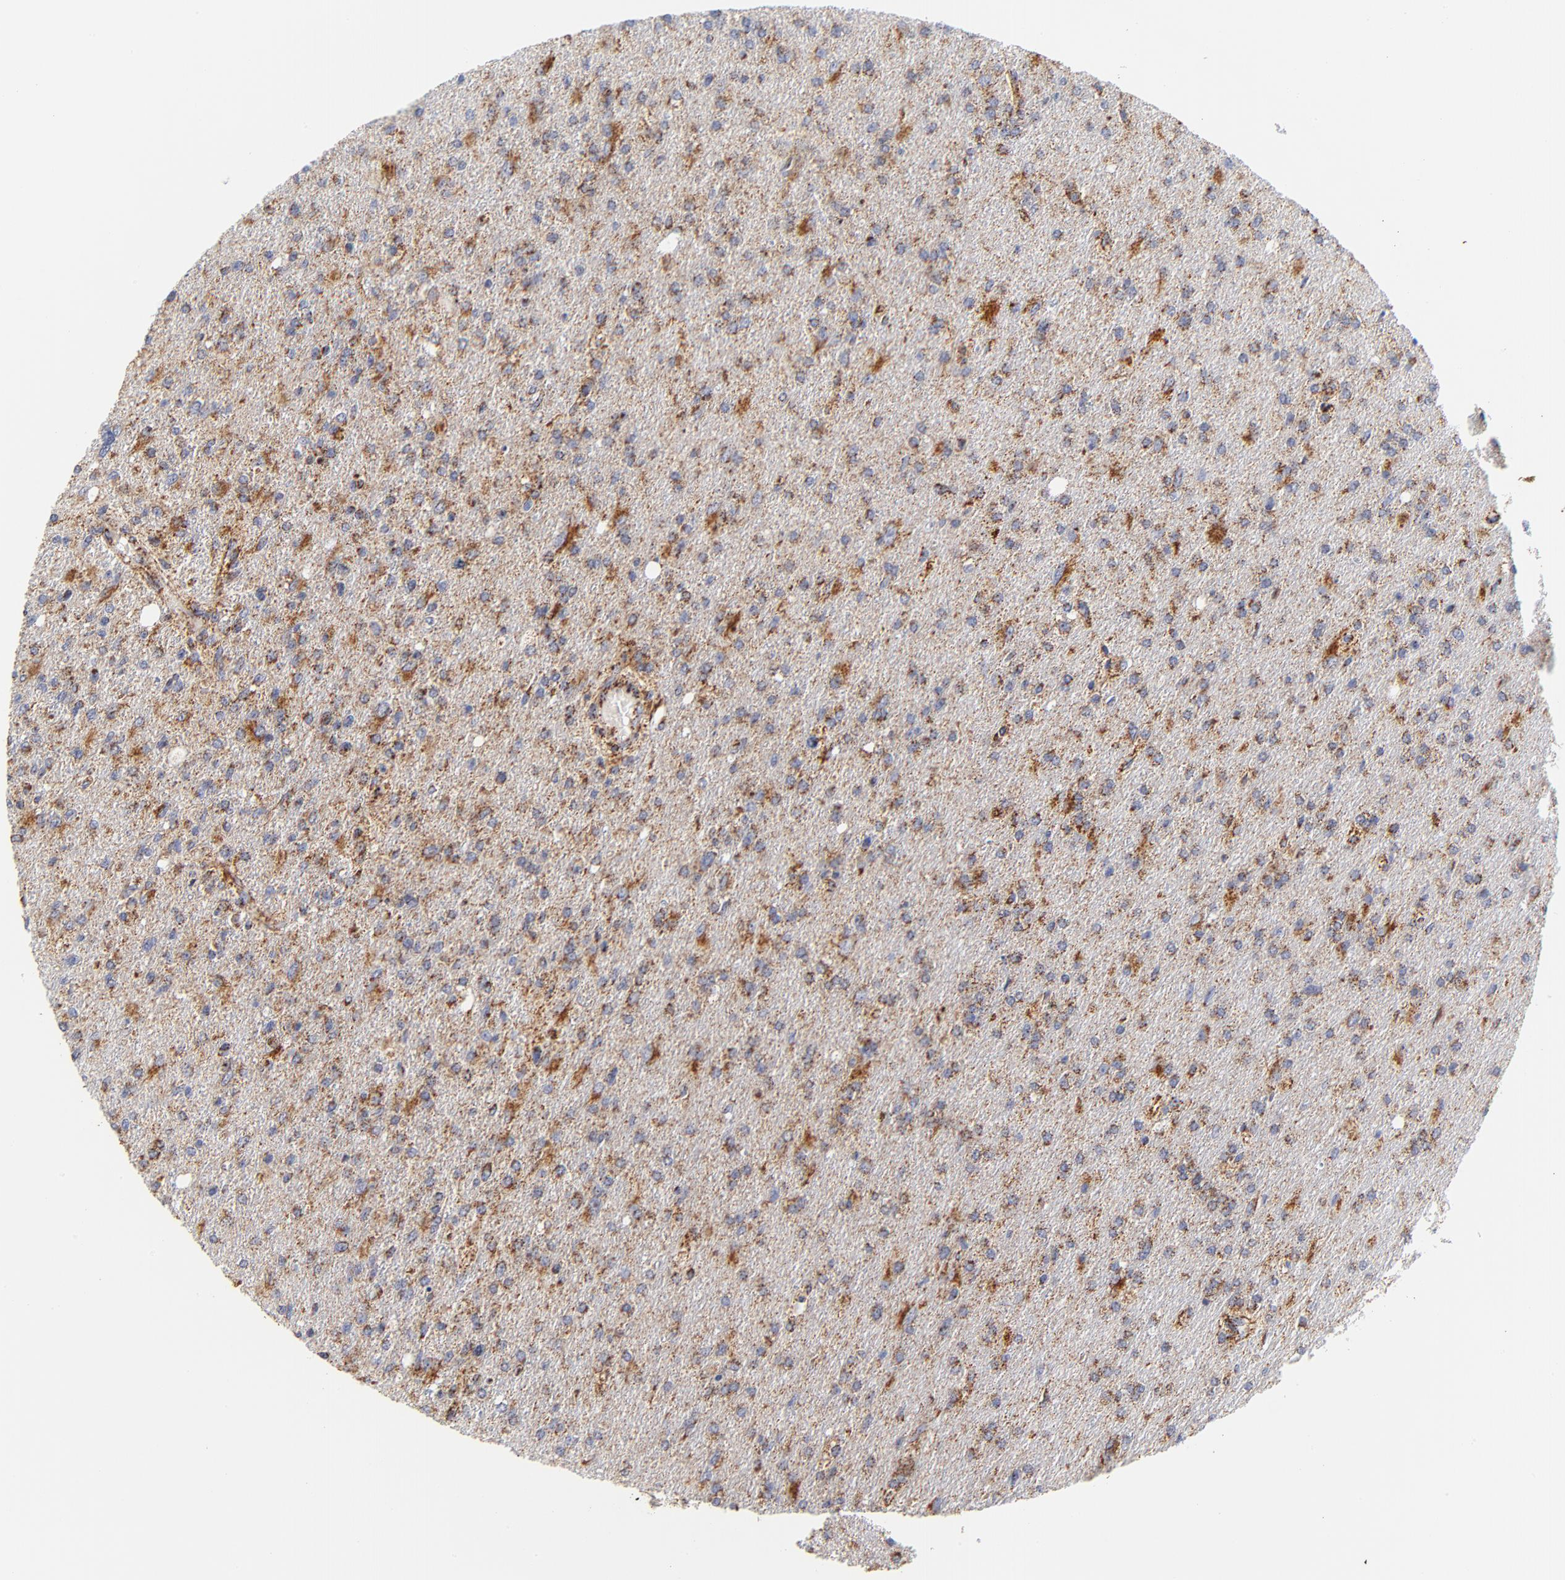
{"staining": {"intensity": "moderate", "quantity": ">75%", "location": "cytoplasmic/membranous"}, "tissue": "glioma", "cell_type": "Tumor cells", "image_type": "cancer", "snomed": [{"axis": "morphology", "description": "Glioma, malignant, High grade"}, {"axis": "topography", "description": "Cerebral cortex"}], "caption": "An IHC histopathology image of neoplastic tissue is shown. Protein staining in brown shows moderate cytoplasmic/membranous positivity in glioma within tumor cells.", "gene": "ECHS1", "patient": {"sex": "male", "age": 76}}